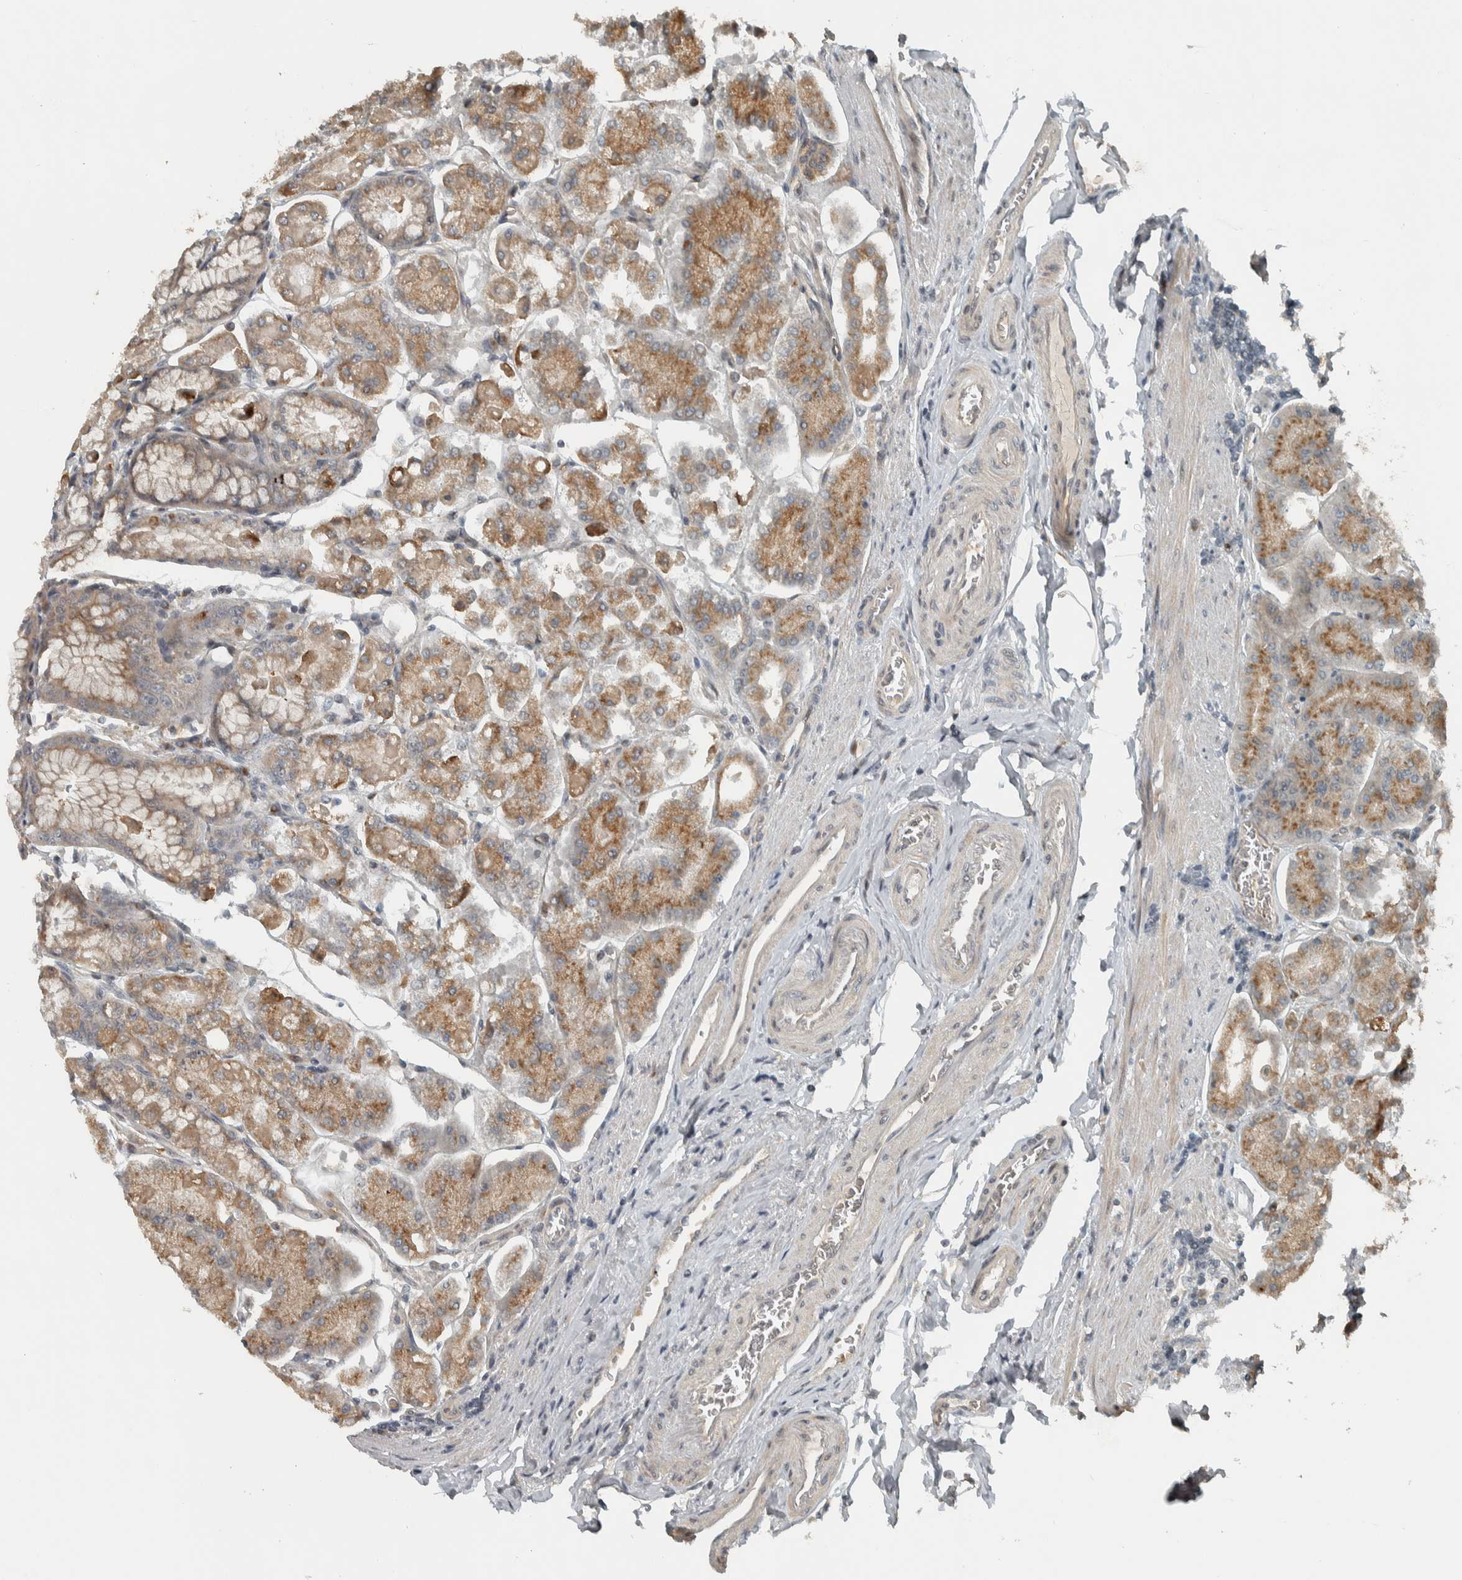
{"staining": {"intensity": "moderate", "quantity": ">75%", "location": "cytoplasmic/membranous,nuclear"}, "tissue": "stomach", "cell_type": "Glandular cells", "image_type": "normal", "snomed": [{"axis": "morphology", "description": "Normal tissue, NOS"}, {"axis": "topography", "description": "Stomach, lower"}], "caption": "This histopathology image reveals immunohistochemistry staining of unremarkable stomach, with medium moderate cytoplasmic/membranous,nuclear expression in about >75% of glandular cells.", "gene": "NAPG", "patient": {"sex": "male", "age": 71}}